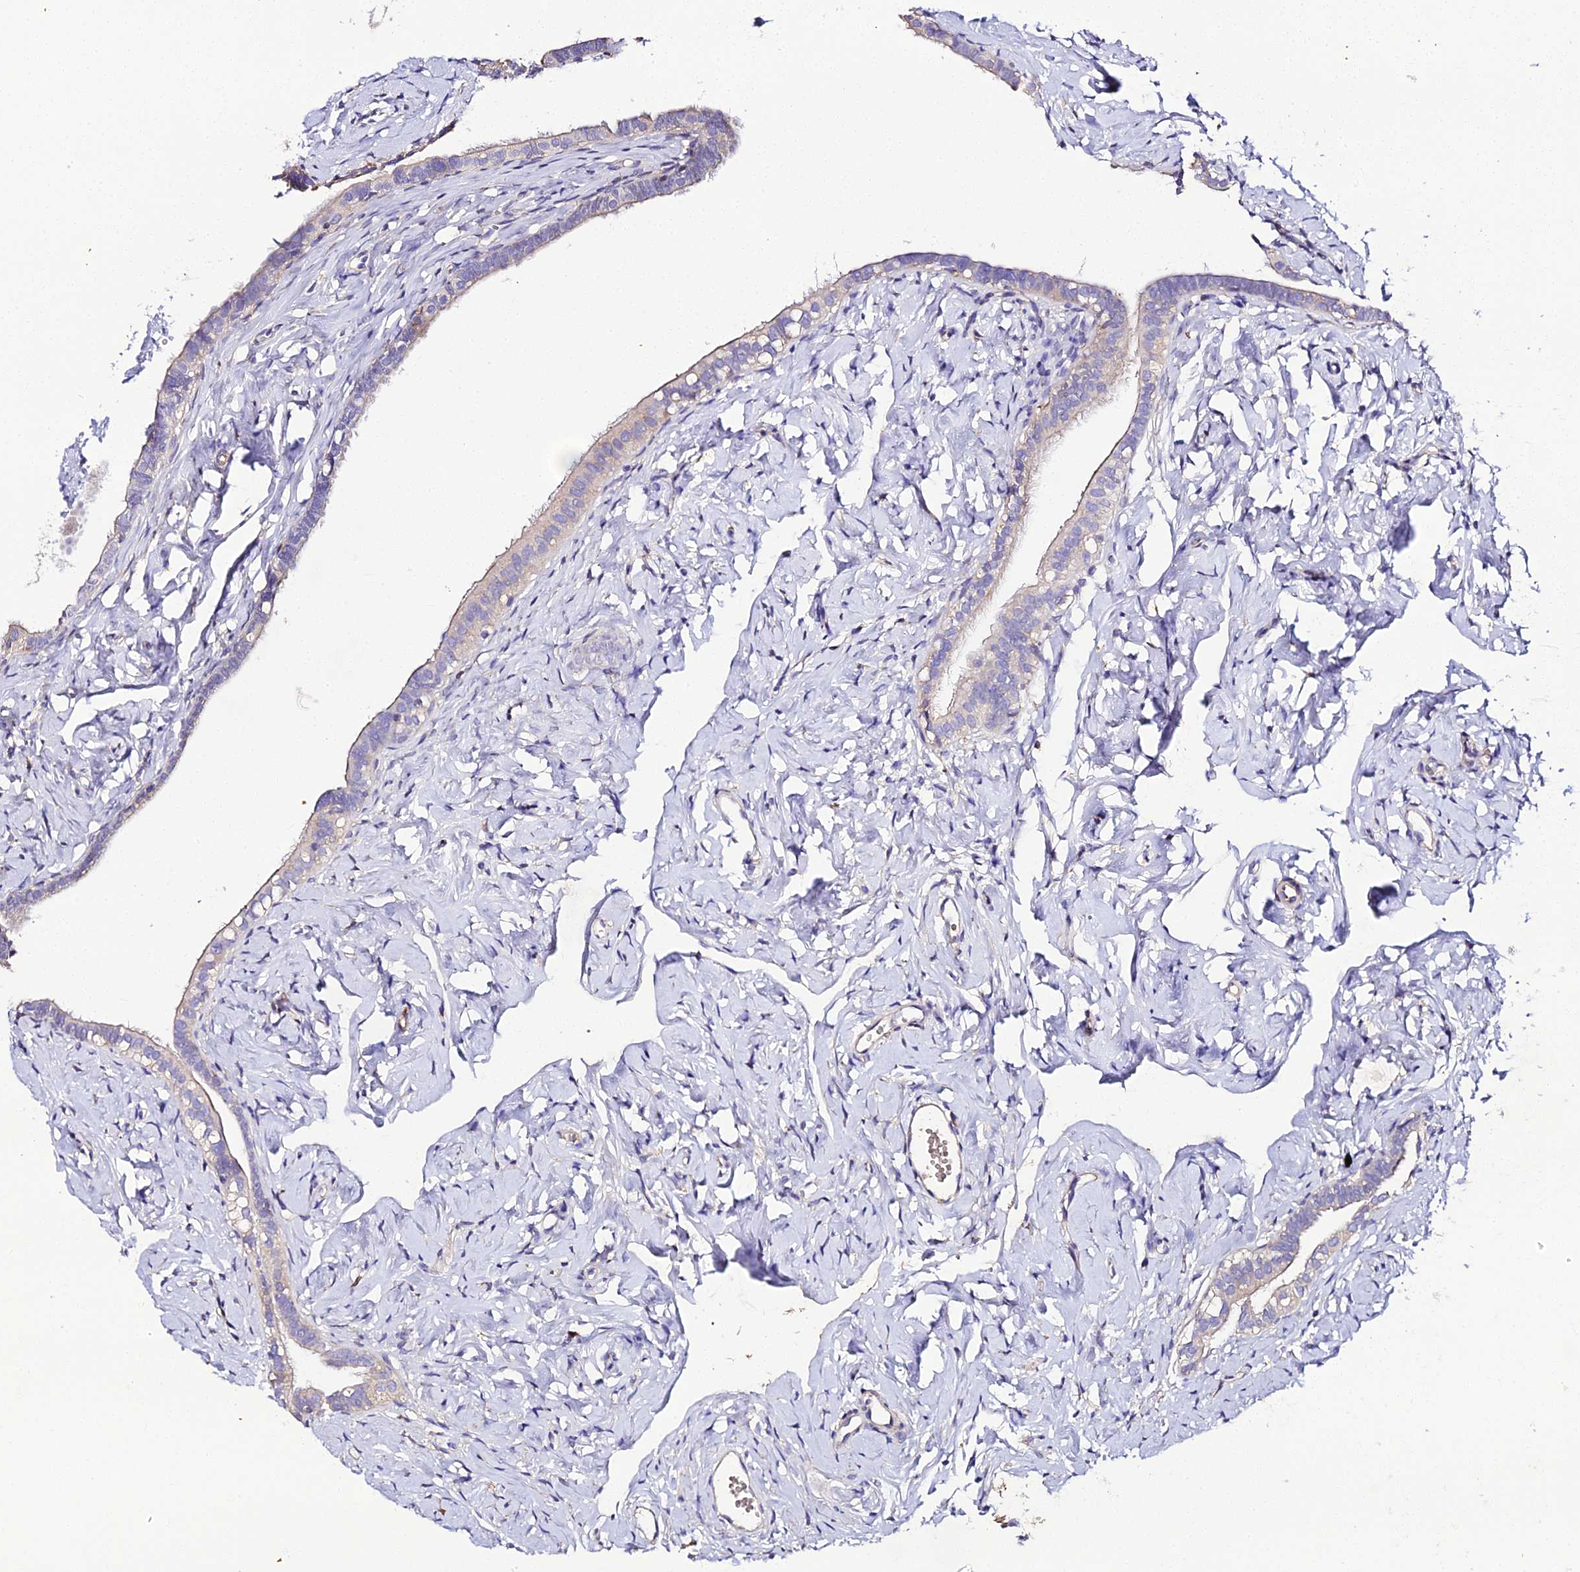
{"staining": {"intensity": "negative", "quantity": "none", "location": "none"}, "tissue": "fallopian tube", "cell_type": "Glandular cells", "image_type": "normal", "snomed": [{"axis": "morphology", "description": "Normal tissue, NOS"}, {"axis": "topography", "description": "Fallopian tube"}], "caption": "Immunohistochemical staining of benign fallopian tube demonstrates no significant expression in glandular cells. (DAB (3,3'-diaminobenzidine) IHC visualized using brightfield microscopy, high magnification).", "gene": "SCX", "patient": {"sex": "female", "age": 66}}